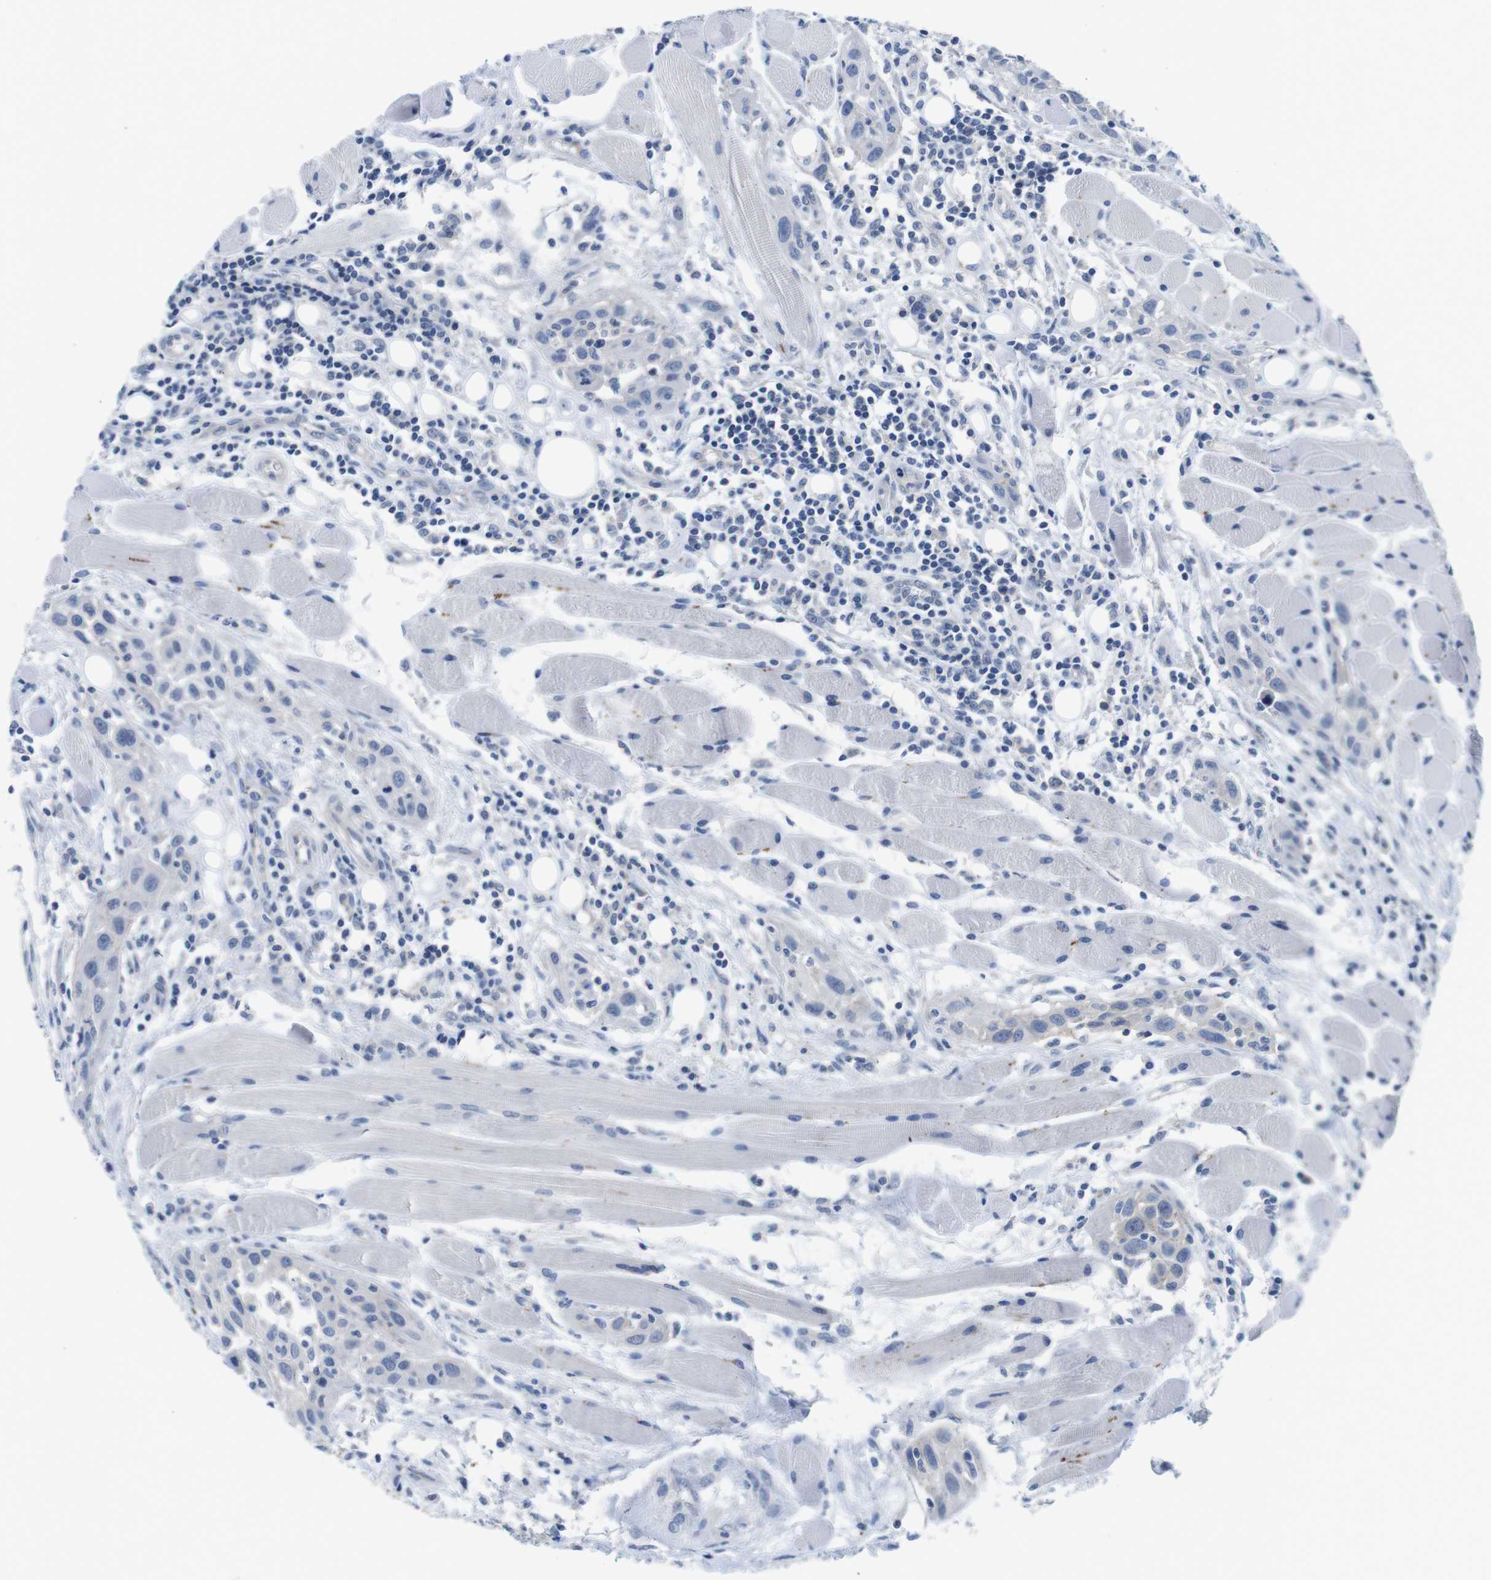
{"staining": {"intensity": "negative", "quantity": "none", "location": "none"}, "tissue": "head and neck cancer", "cell_type": "Tumor cells", "image_type": "cancer", "snomed": [{"axis": "morphology", "description": "Squamous cell carcinoma, NOS"}, {"axis": "topography", "description": "Oral tissue"}, {"axis": "topography", "description": "Head-Neck"}], "caption": "Immunohistochemistry micrograph of neoplastic tissue: head and neck cancer stained with DAB shows no significant protein positivity in tumor cells.", "gene": "SCRIB", "patient": {"sex": "female", "age": 50}}